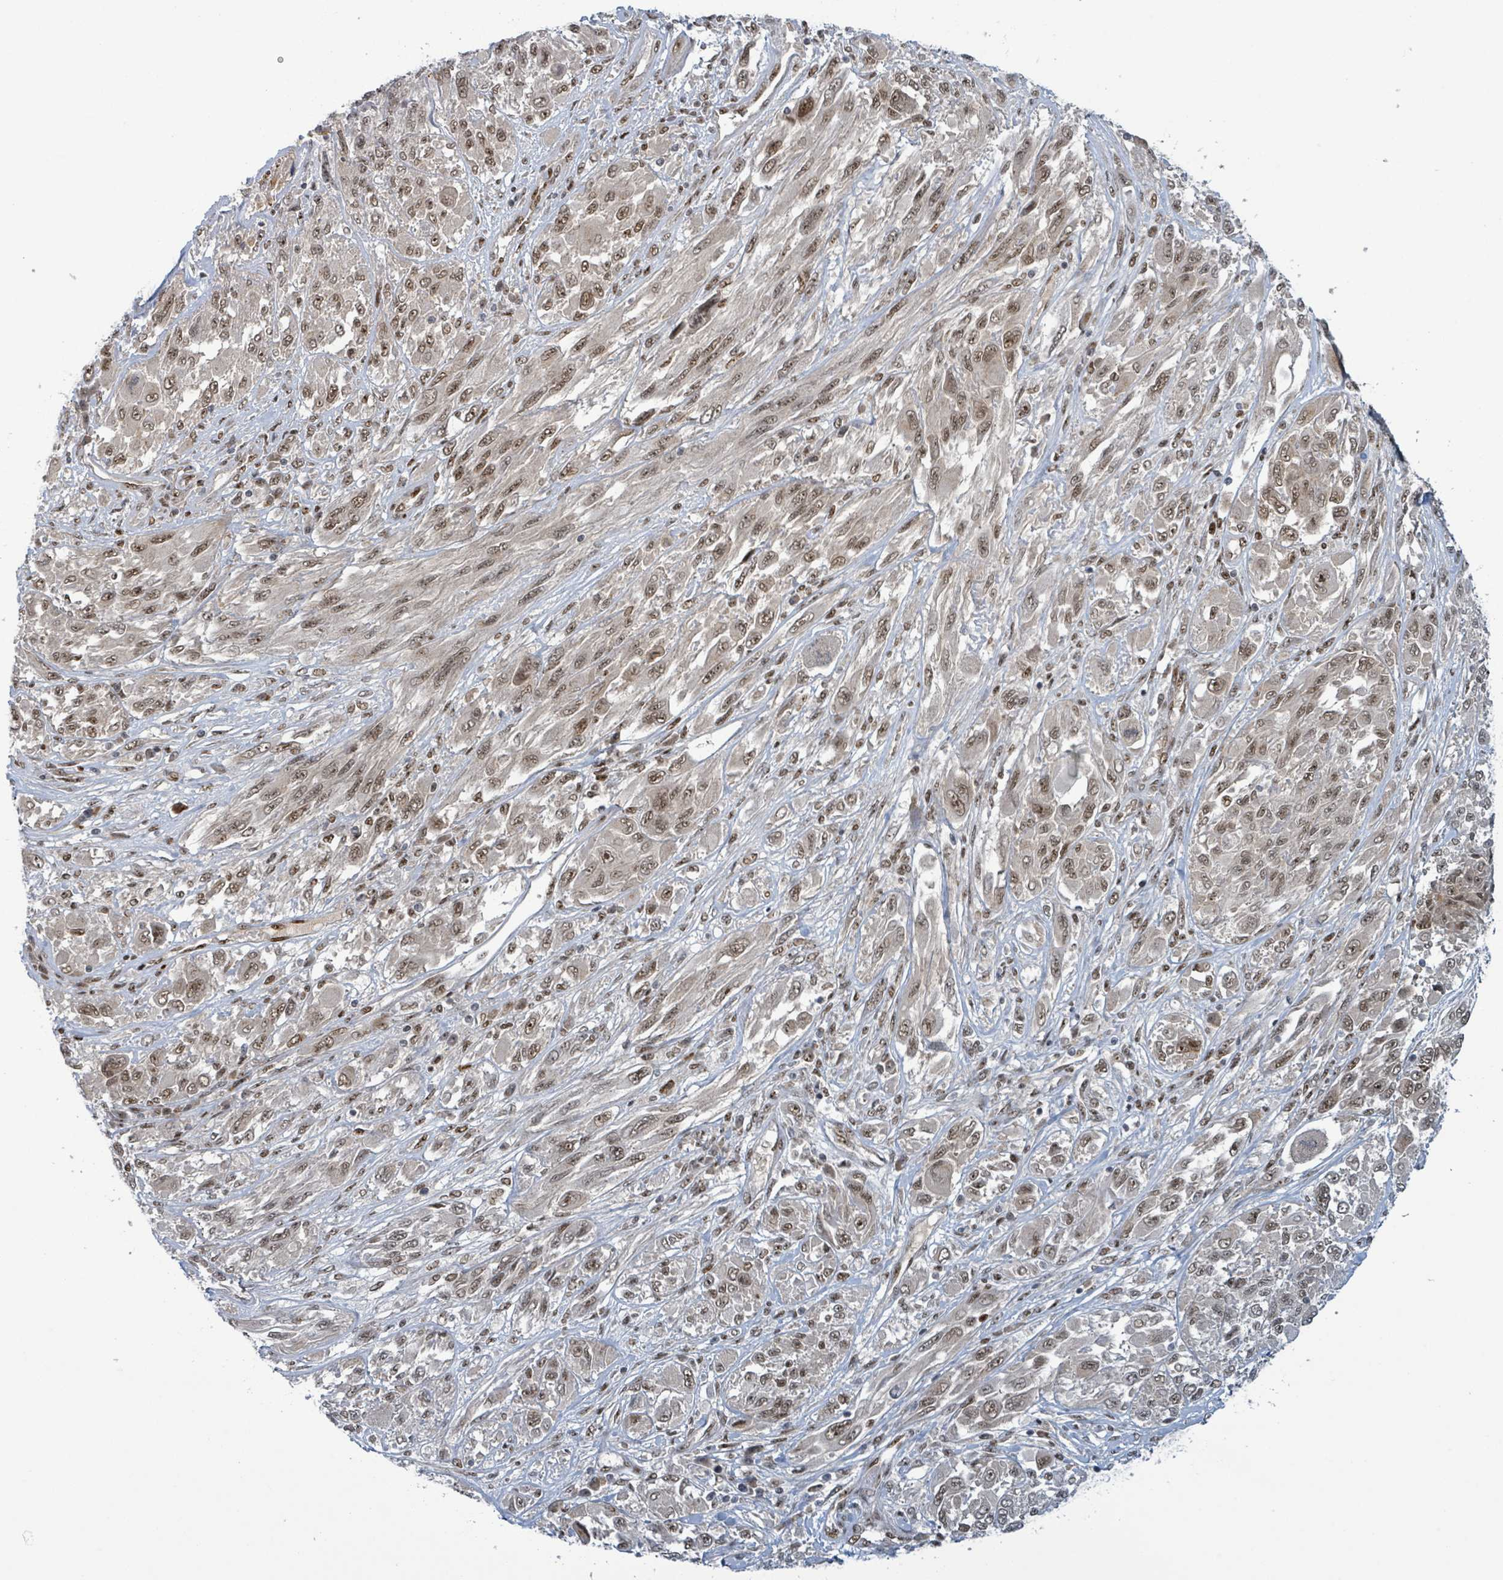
{"staining": {"intensity": "moderate", "quantity": ">75%", "location": "nuclear"}, "tissue": "melanoma", "cell_type": "Tumor cells", "image_type": "cancer", "snomed": [{"axis": "morphology", "description": "Malignant melanoma, NOS"}, {"axis": "topography", "description": "Skin"}], "caption": "Immunohistochemistry photomicrograph of neoplastic tissue: human malignant melanoma stained using immunohistochemistry (IHC) exhibits medium levels of moderate protein expression localized specifically in the nuclear of tumor cells, appearing as a nuclear brown color.", "gene": "KLF3", "patient": {"sex": "female", "age": 91}}